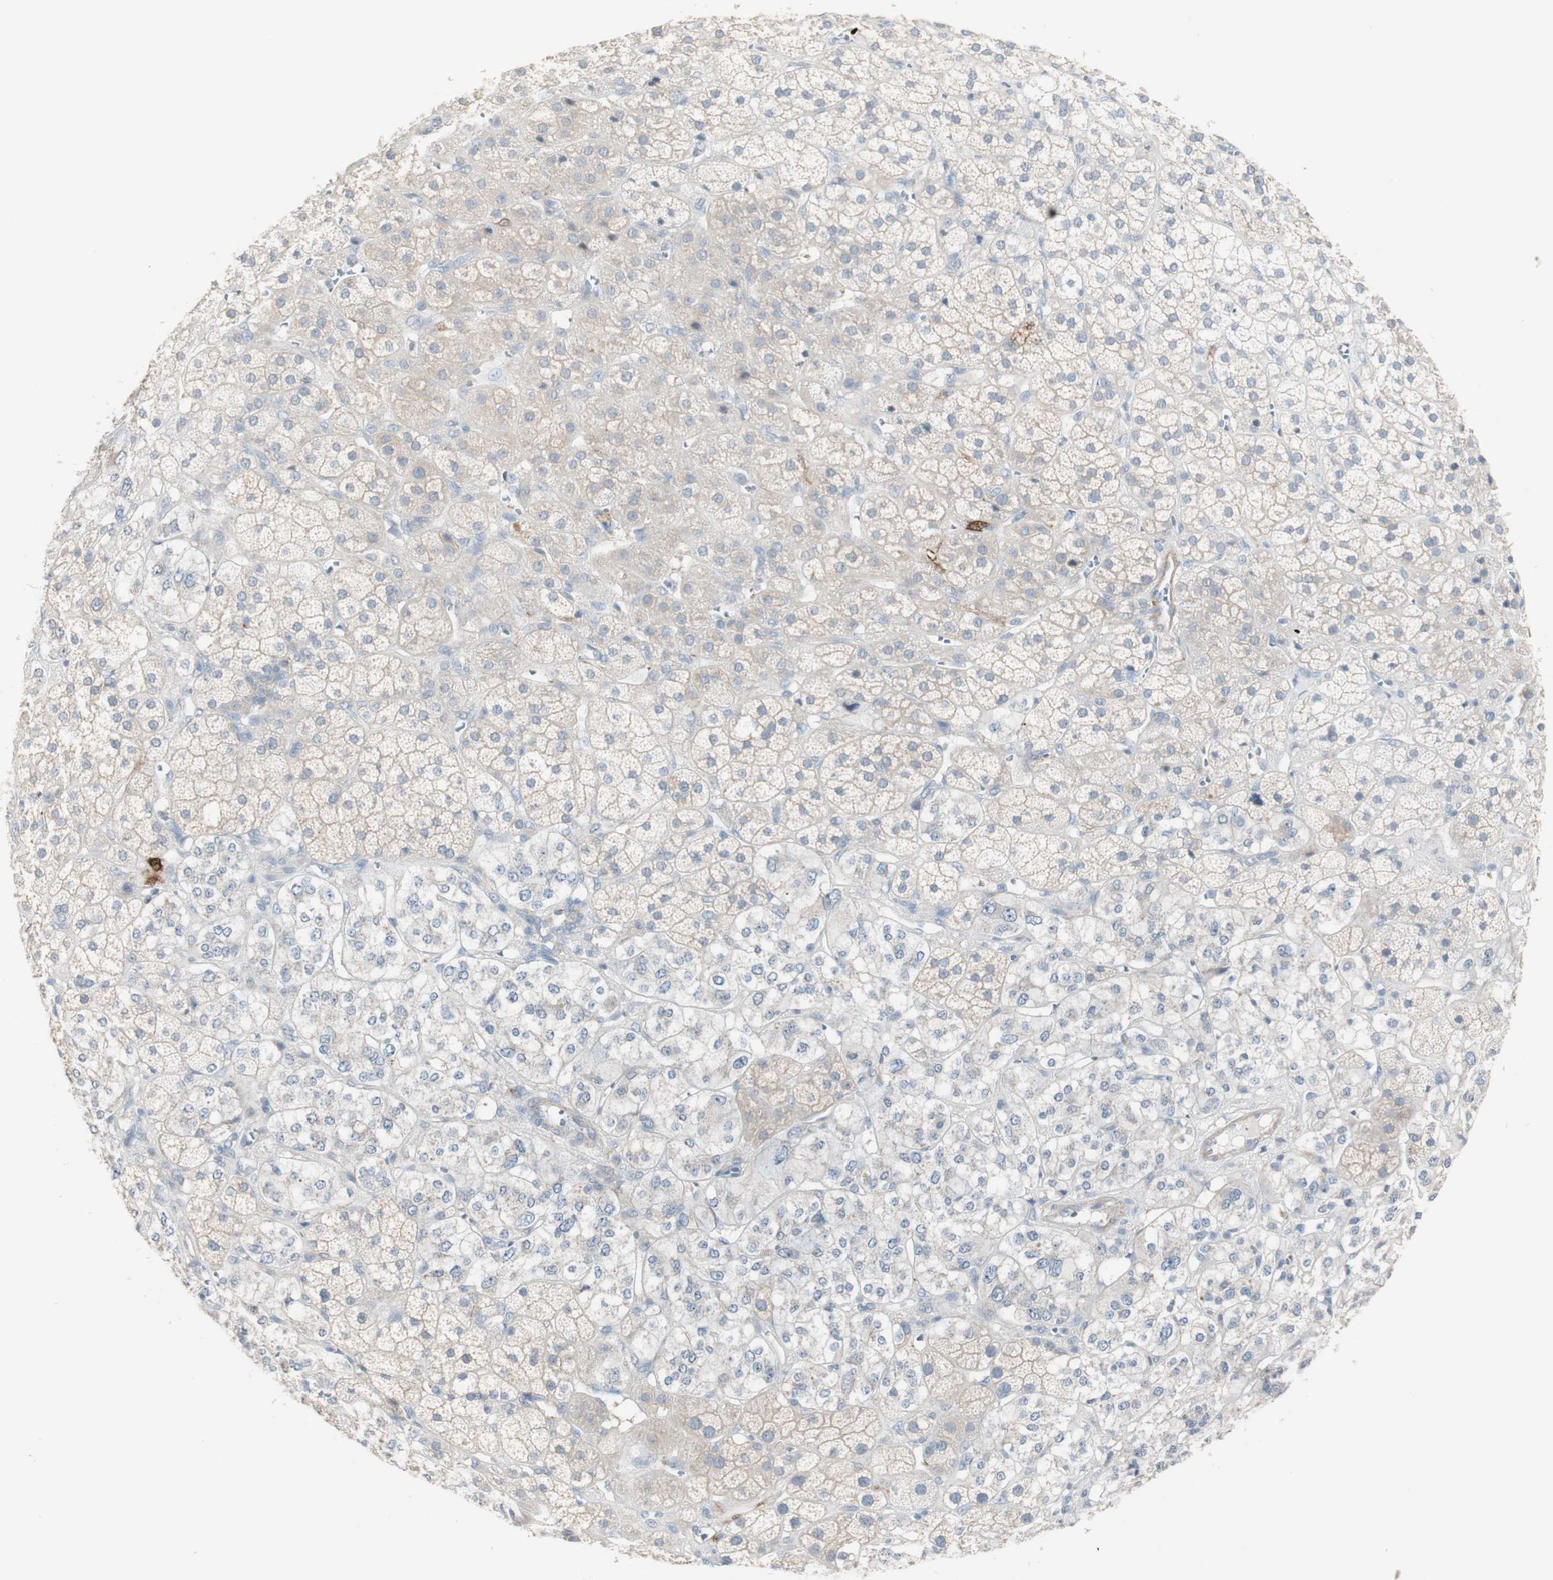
{"staining": {"intensity": "weak", "quantity": "25%-75%", "location": "cytoplasmic/membranous"}, "tissue": "adrenal gland", "cell_type": "Glandular cells", "image_type": "normal", "snomed": [{"axis": "morphology", "description": "Normal tissue, NOS"}, {"axis": "topography", "description": "Adrenal gland"}], "caption": "Adrenal gland stained with DAB immunohistochemistry (IHC) shows low levels of weak cytoplasmic/membranous staining in about 25%-75% of glandular cells.", "gene": "MANEA", "patient": {"sex": "male", "age": 56}}